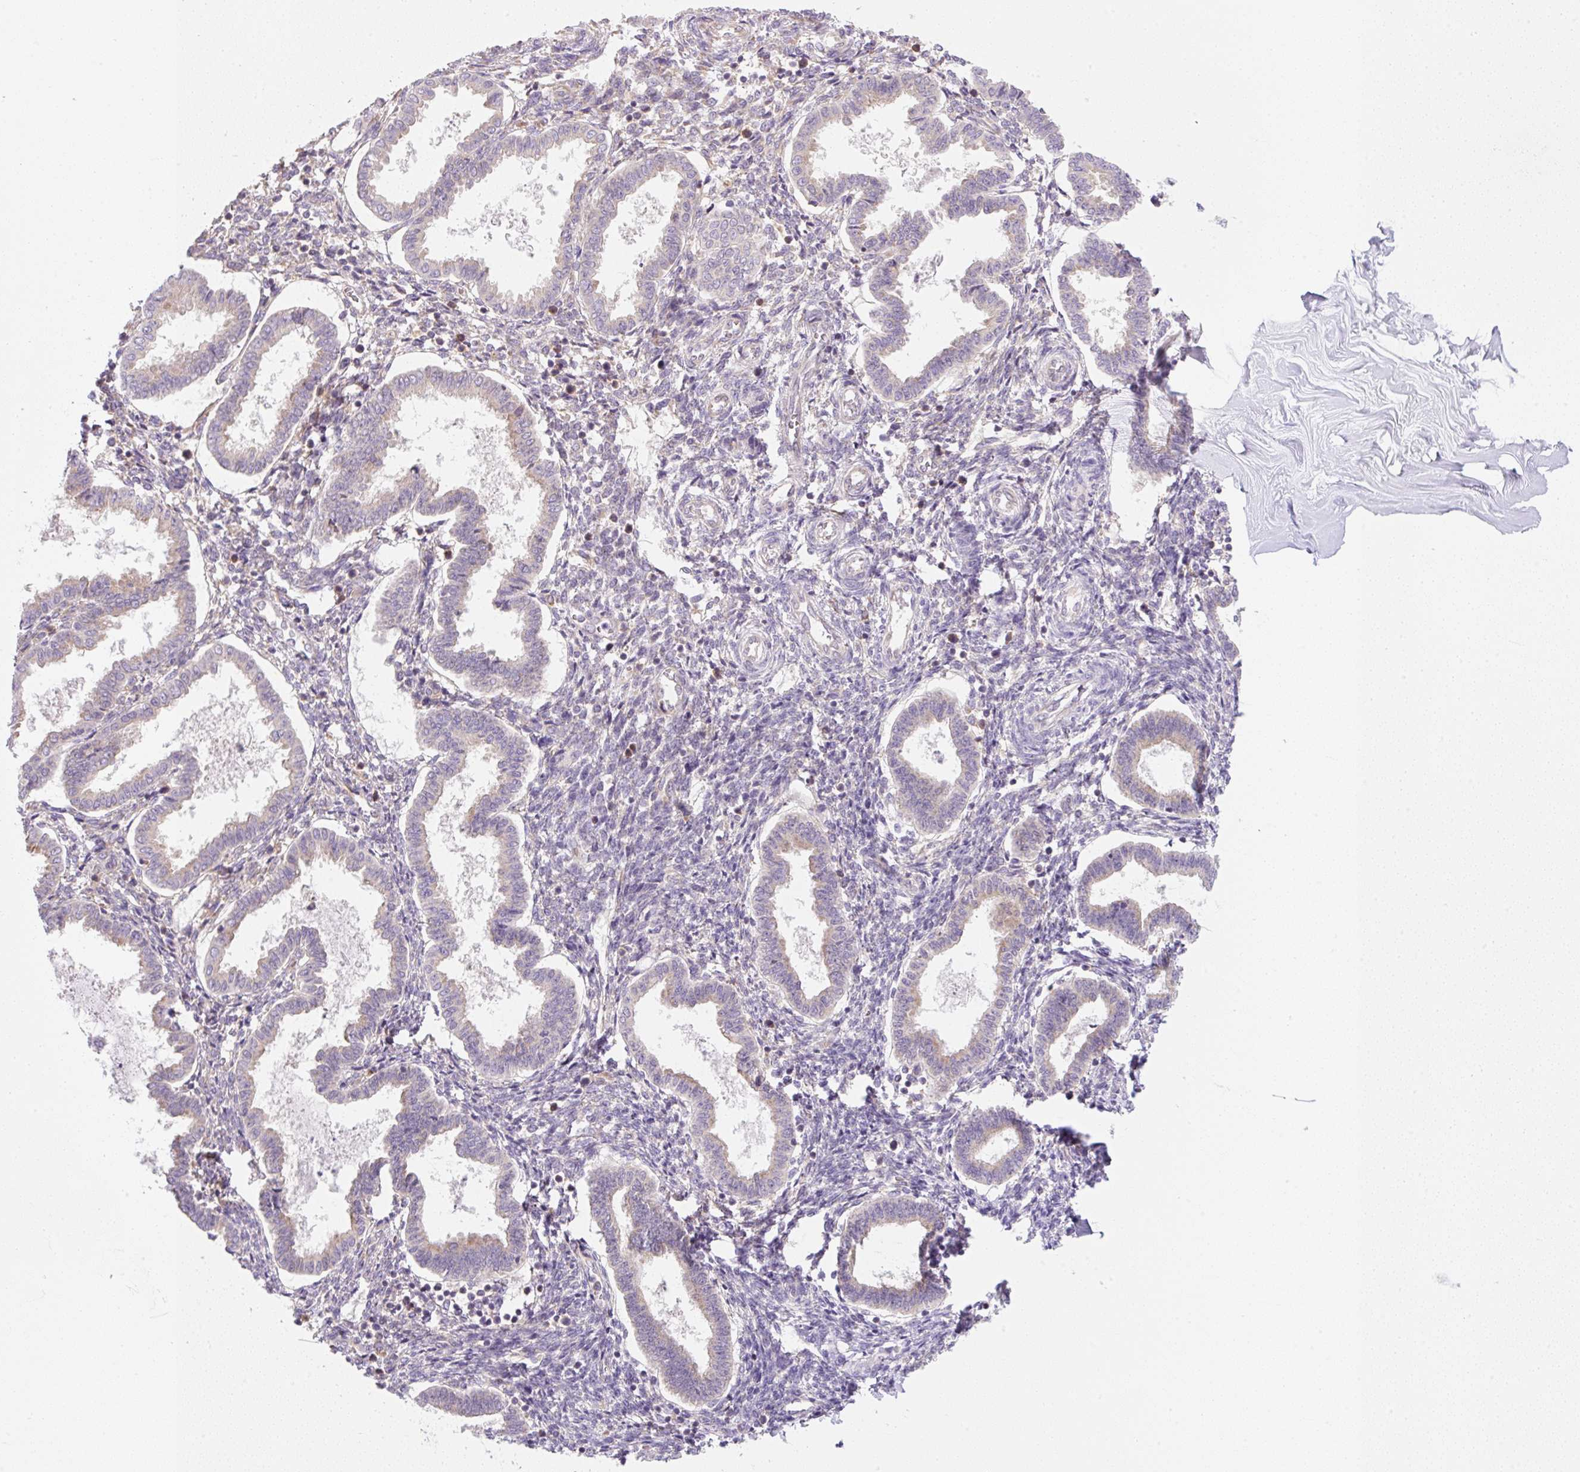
{"staining": {"intensity": "negative", "quantity": "none", "location": "none"}, "tissue": "endometrium", "cell_type": "Cells in endometrial stroma", "image_type": "normal", "snomed": [{"axis": "morphology", "description": "Normal tissue, NOS"}, {"axis": "topography", "description": "Endometrium"}], "caption": "A high-resolution photomicrograph shows immunohistochemistry (IHC) staining of normal endometrium, which shows no significant positivity in cells in endometrial stroma.", "gene": "RPL18A", "patient": {"sex": "female", "age": 24}}